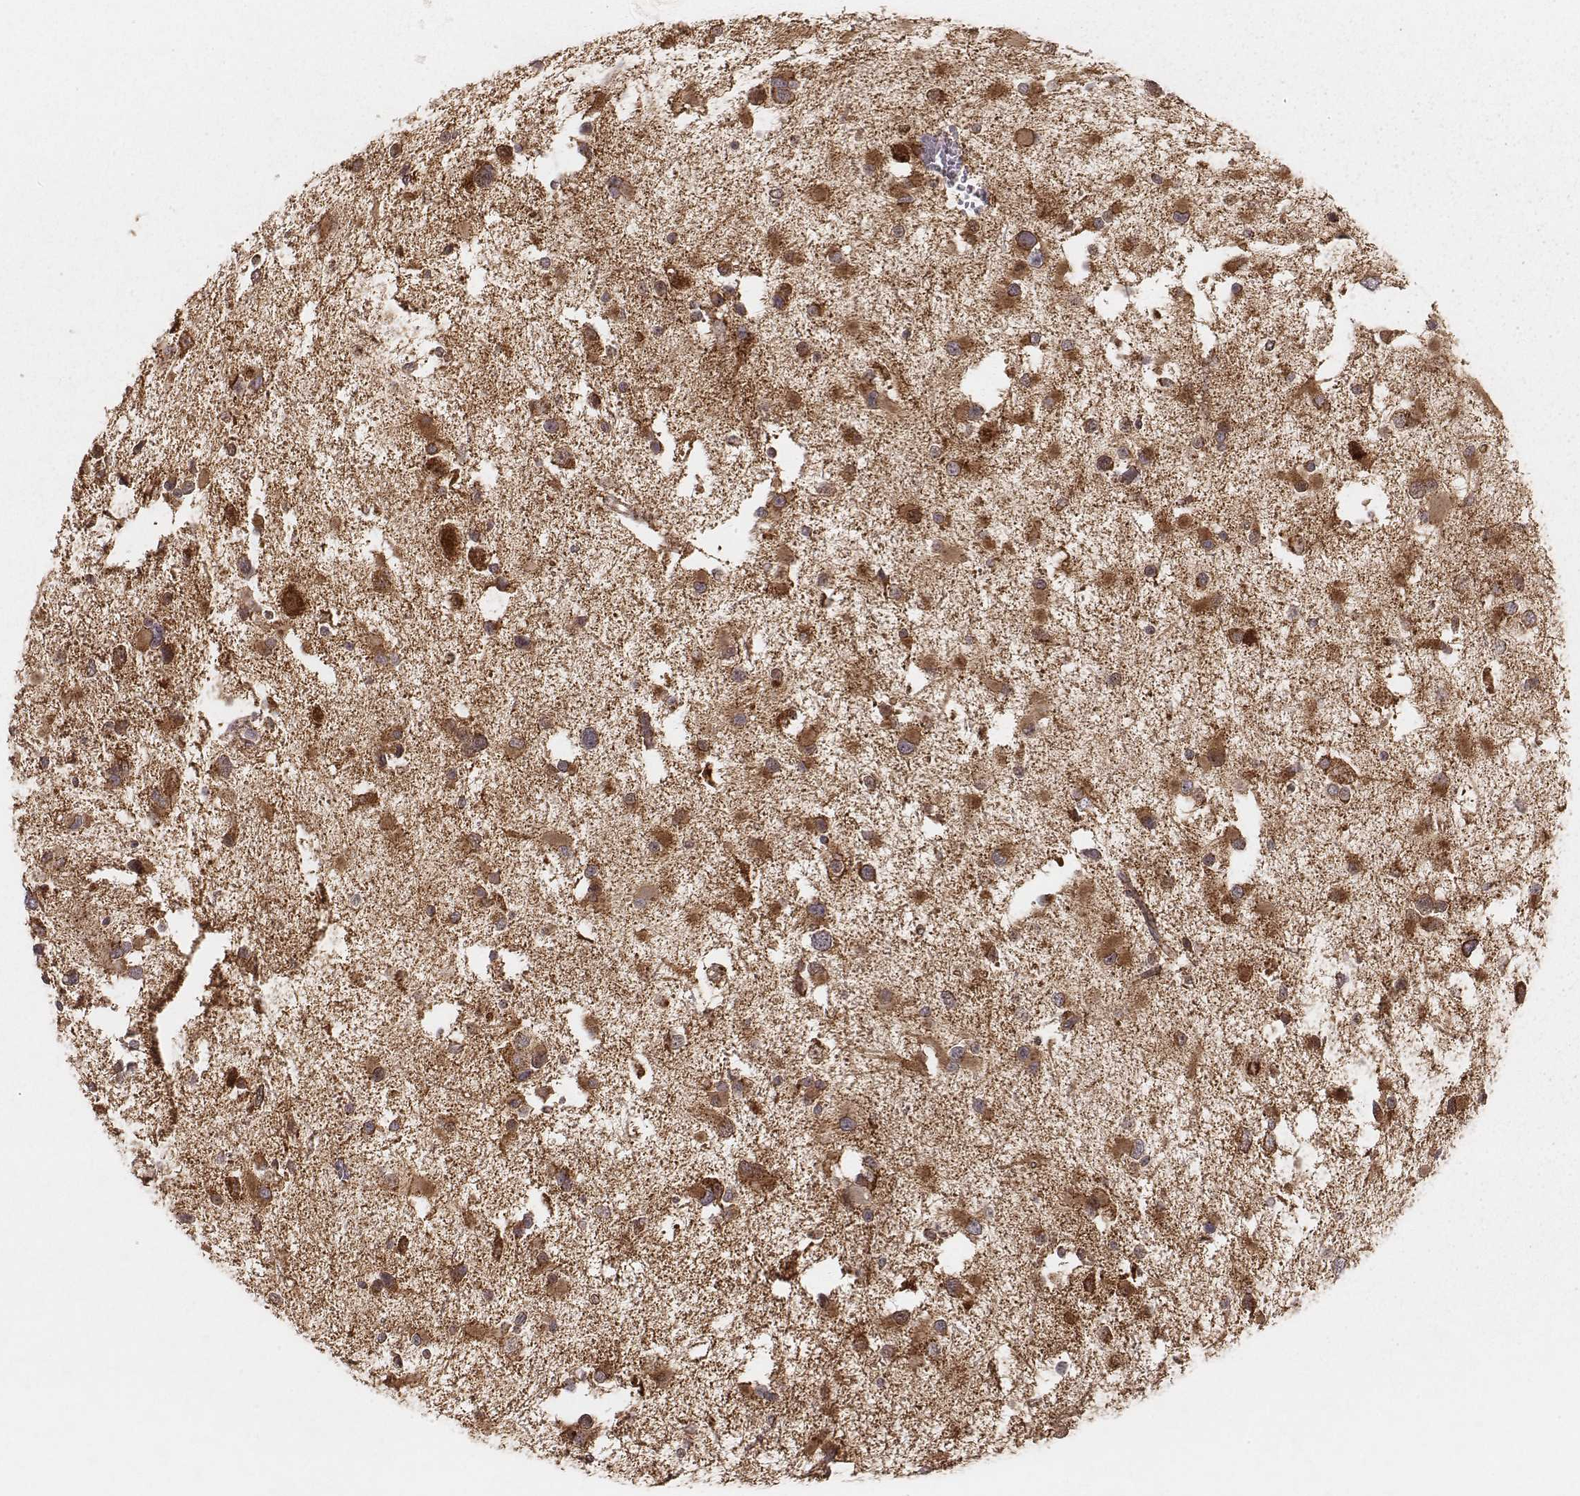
{"staining": {"intensity": "moderate", "quantity": ">75%", "location": "cytoplasmic/membranous"}, "tissue": "glioma", "cell_type": "Tumor cells", "image_type": "cancer", "snomed": [{"axis": "morphology", "description": "Glioma, malignant, Low grade"}, {"axis": "topography", "description": "Brain"}], "caption": "Glioma was stained to show a protein in brown. There is medium levels of moderate cytoplasmic/membranous staining in approximately >75% of tumor cells.", "gene": "NDUFA7", "patient": {"sex": "female", "age": 32}}